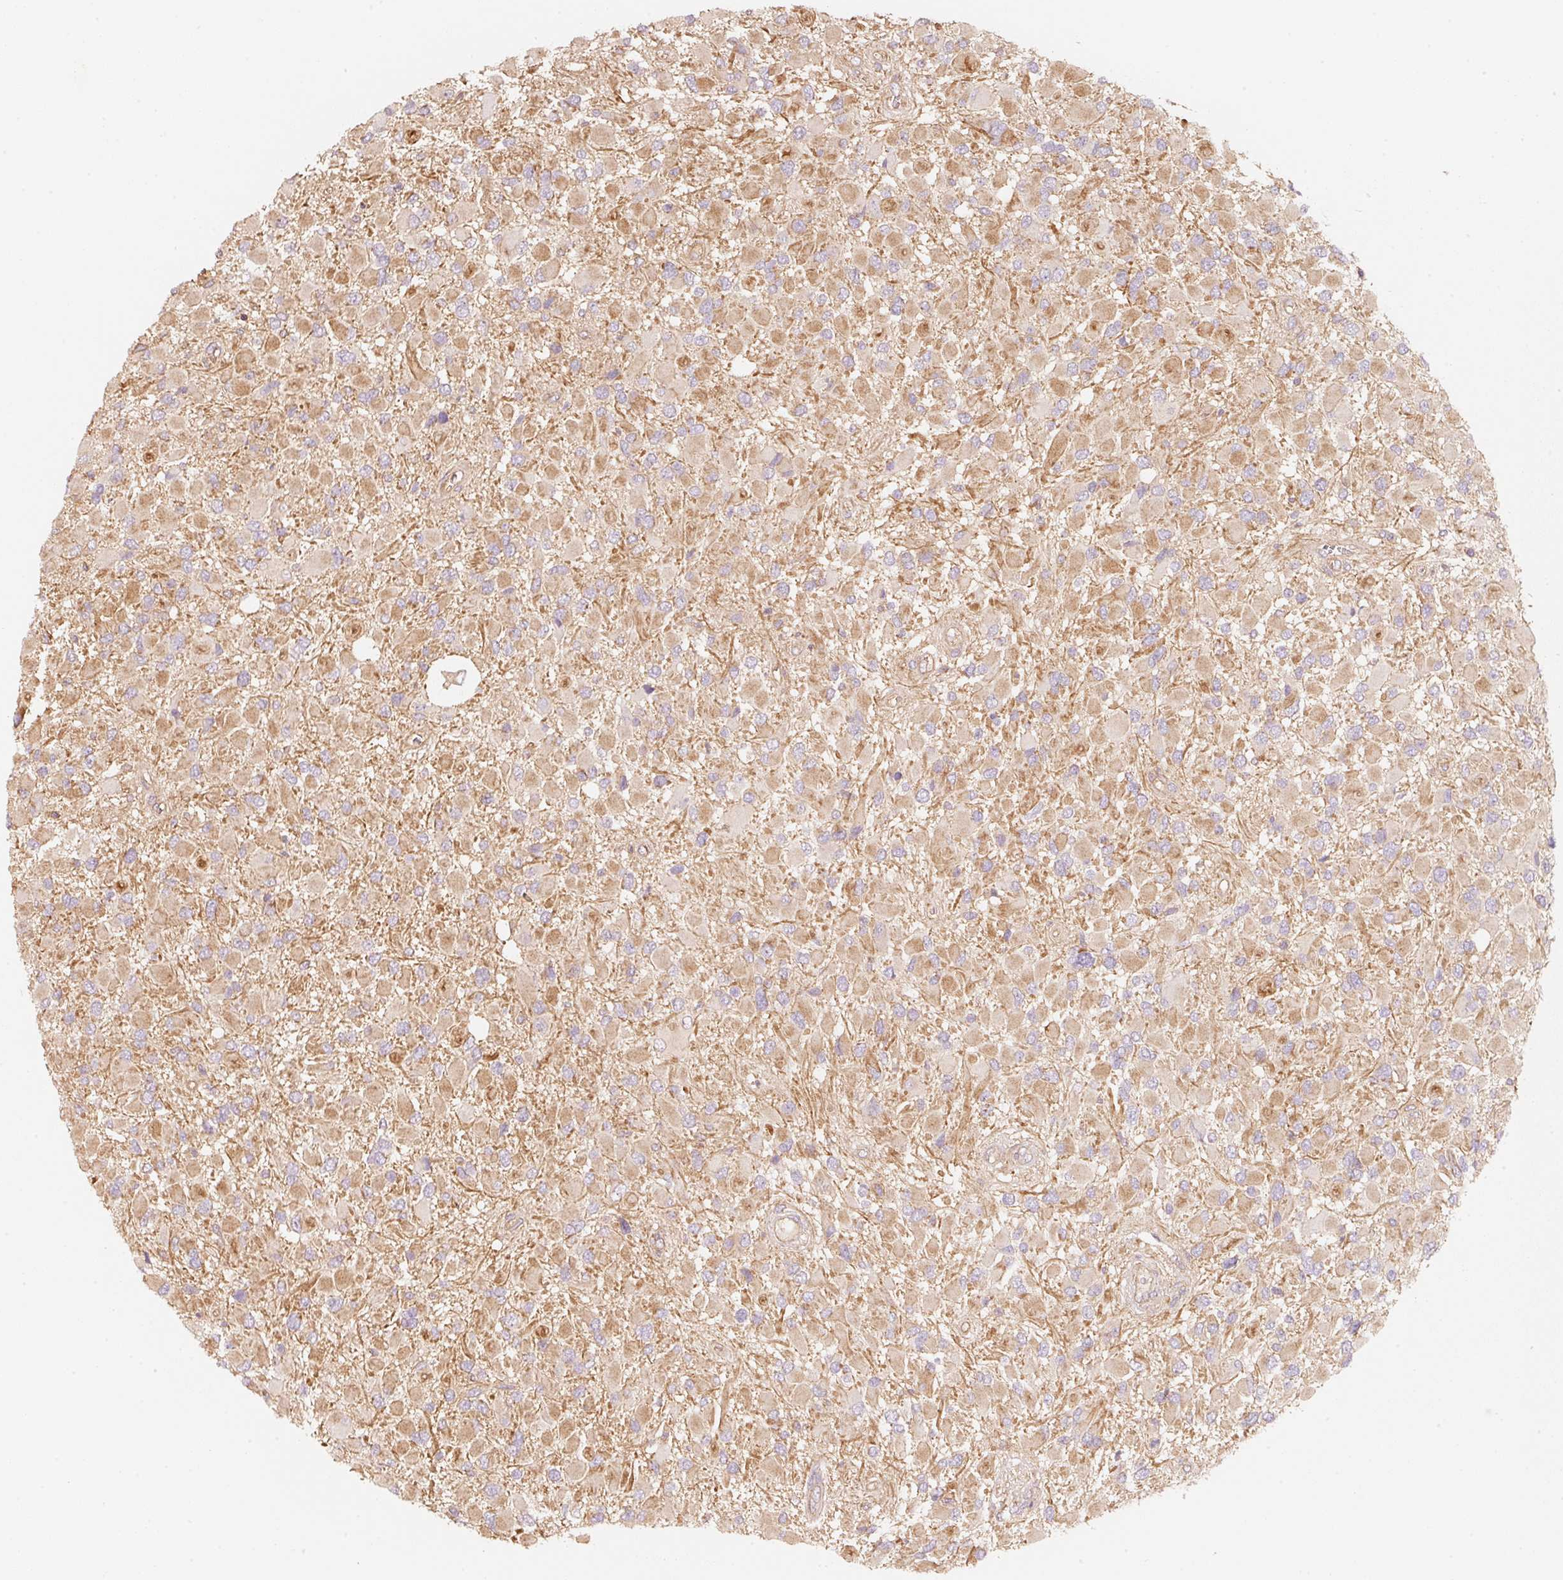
{"staining": {"intensity": "moderate", "quantity": "<25%", "location": "cytoplasmic/membranous"}, "tissue": "glioma", "cell_type": "Tumor cells", "image_type": "cancer", "snomed": [{"axis": "morphology", "description": "Glioma, malignant, High grade"}, {"axis": "topography", "description": "Brain"}], "caption": "Glioma tissue reveals moderate cytoplasmic/membranous expression in approximately <25% of tumor cells, visualized by immunohistochemistry. (brown staining indicates protein expression, while blue staining denotes nuclei).", "gene": "CEP95", "patient": {"sex": "male", "age": 53}}